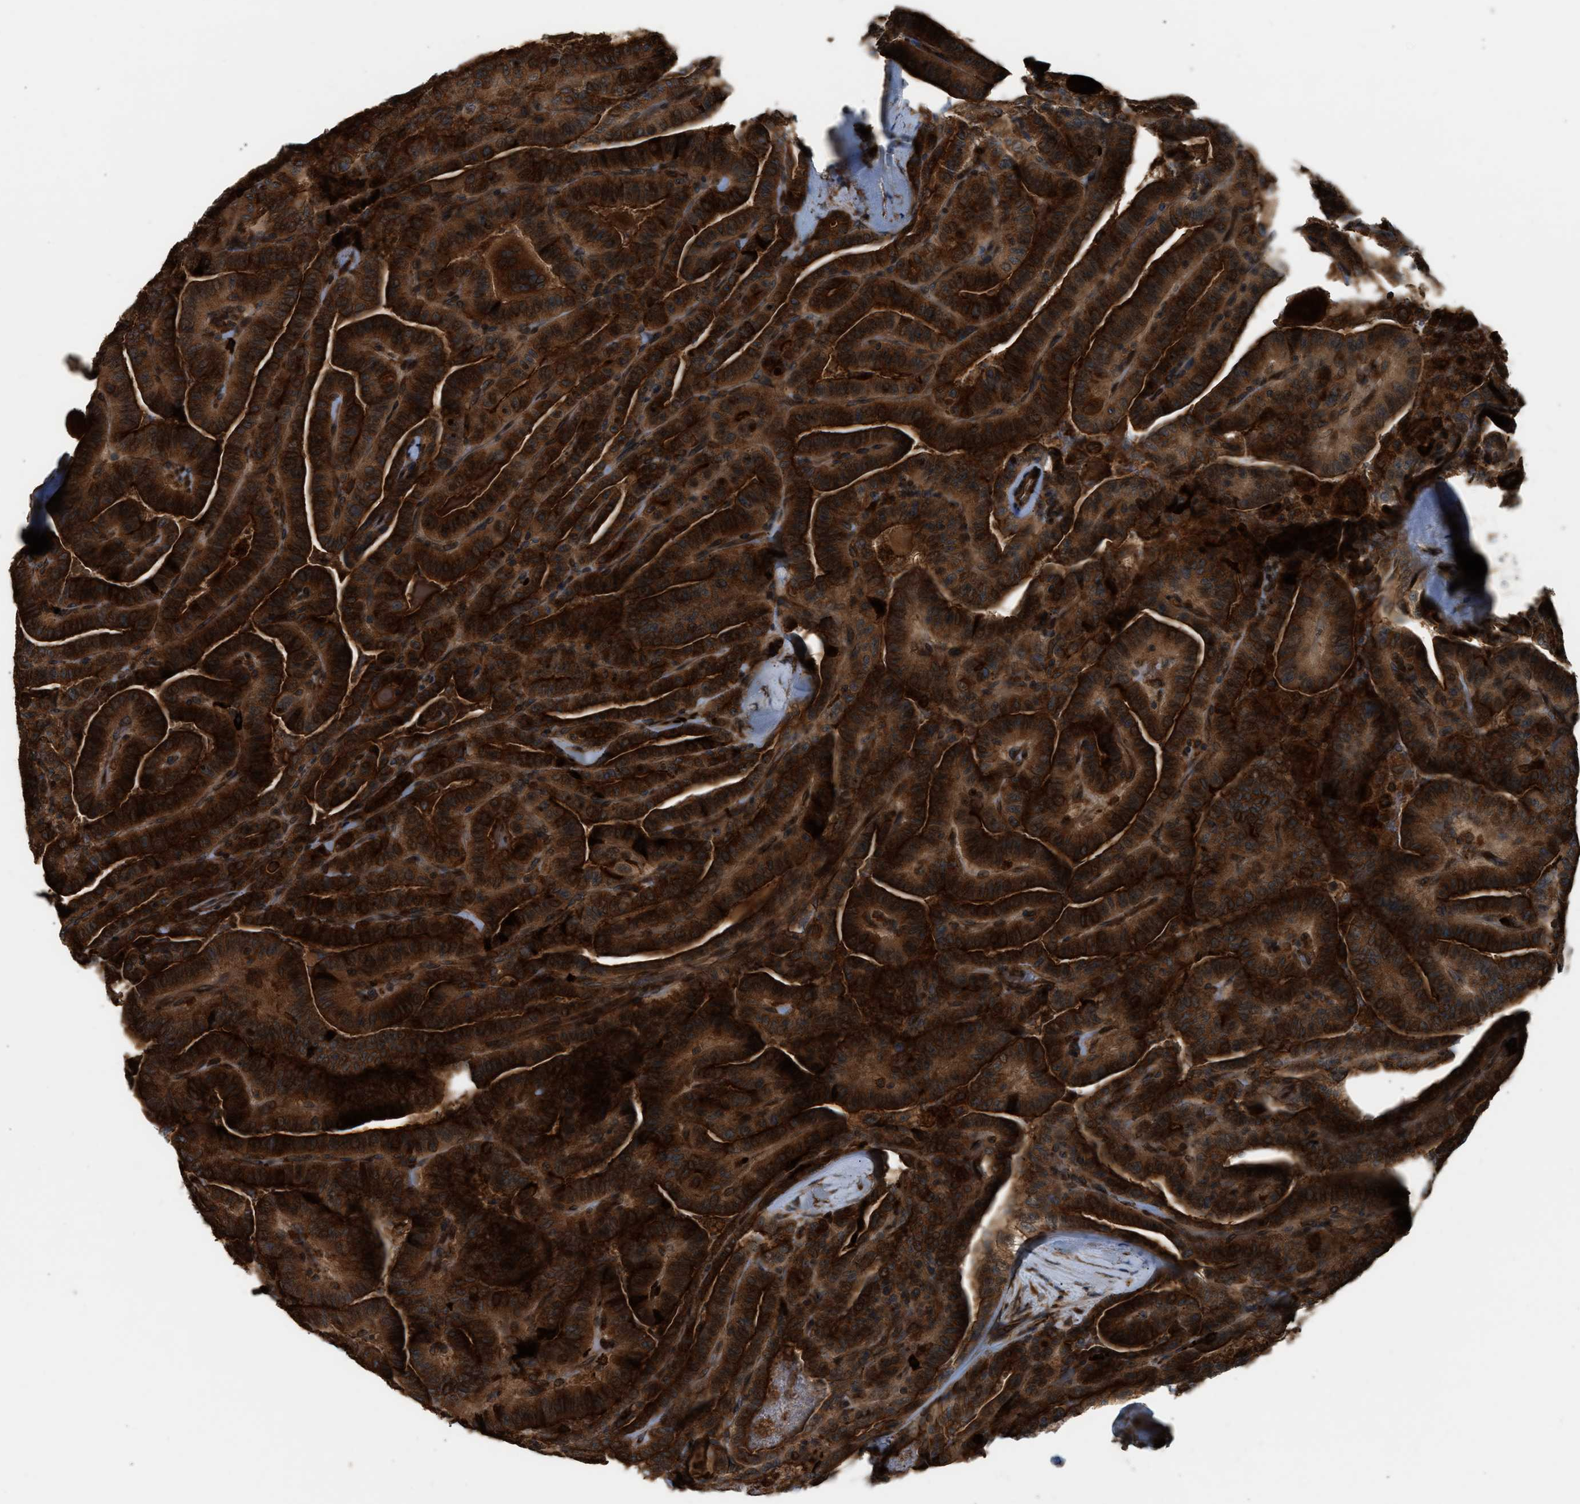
{"staining": {"intensity": "strong", "quantity": ">75%", "location": "cytoplasmic/membranous"}, "tissue": "thyroid cancer", "cell_type": "Tumor cells", "image_type": "cancer", "snomed": [{"axis": "morphology", "description": "Papillary adenocarcinoma, NOS"}, {"axis": "topography", "description": "Thyroid gland"}], "caption": "Tumor cells display strong cytoplasmic/membranous expression in about >75% of cells in thyroid cancer.", "gene": "BAIAP2L1", "patient": {"sex": "male", "age": 77}}